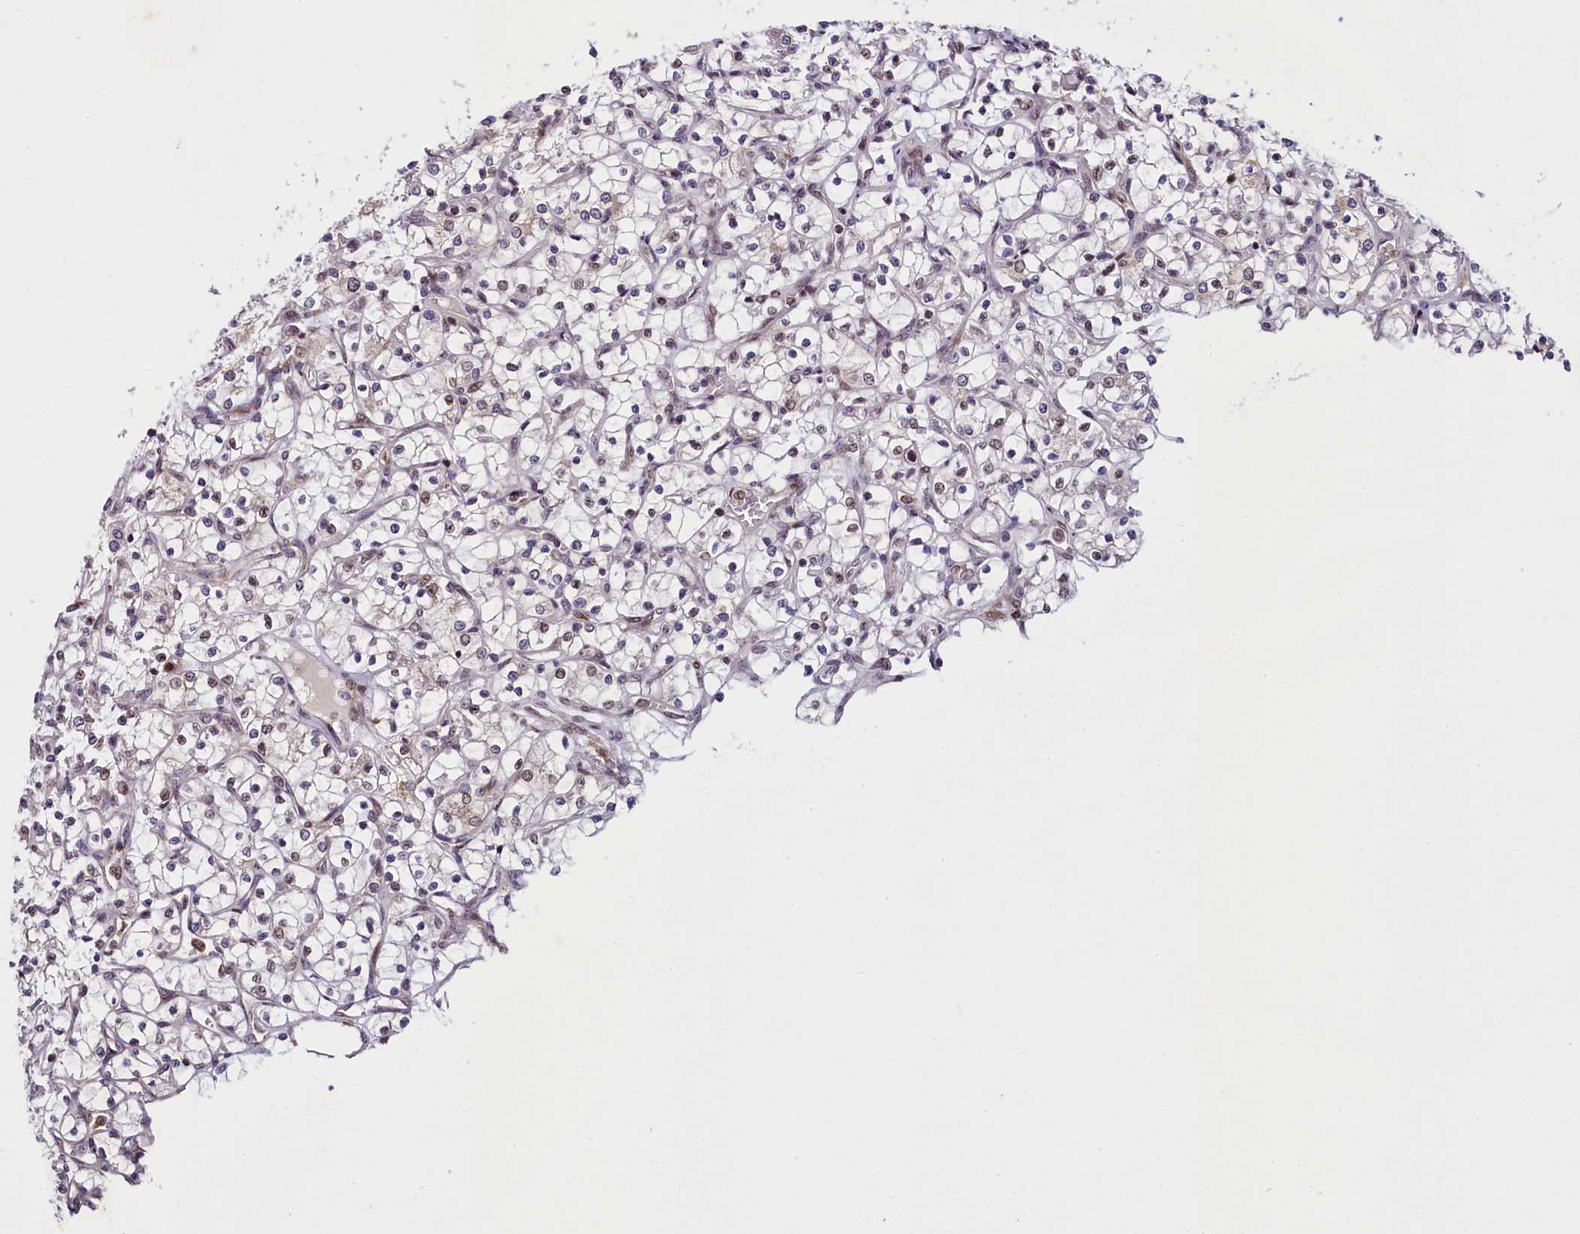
{"staining": {"intensity": "negative", "quantity": "none", "location": "none"}, "tissue": "renal cancer", "cell_type": "Tumor cells", "image_type": "cancer", "snomed": [{"axis": "morphology", "description": "Adenocarcinoma, NOS"}, {"axis": "topography", "description": "Kidney"}], "caption": "Immunohistochemical staining of human renal cancer (adenocarcinoma) reveals no significant staining in tumor cells.", "gene": "RBBP8", "patient": {"sex": "female", "age": 69}}